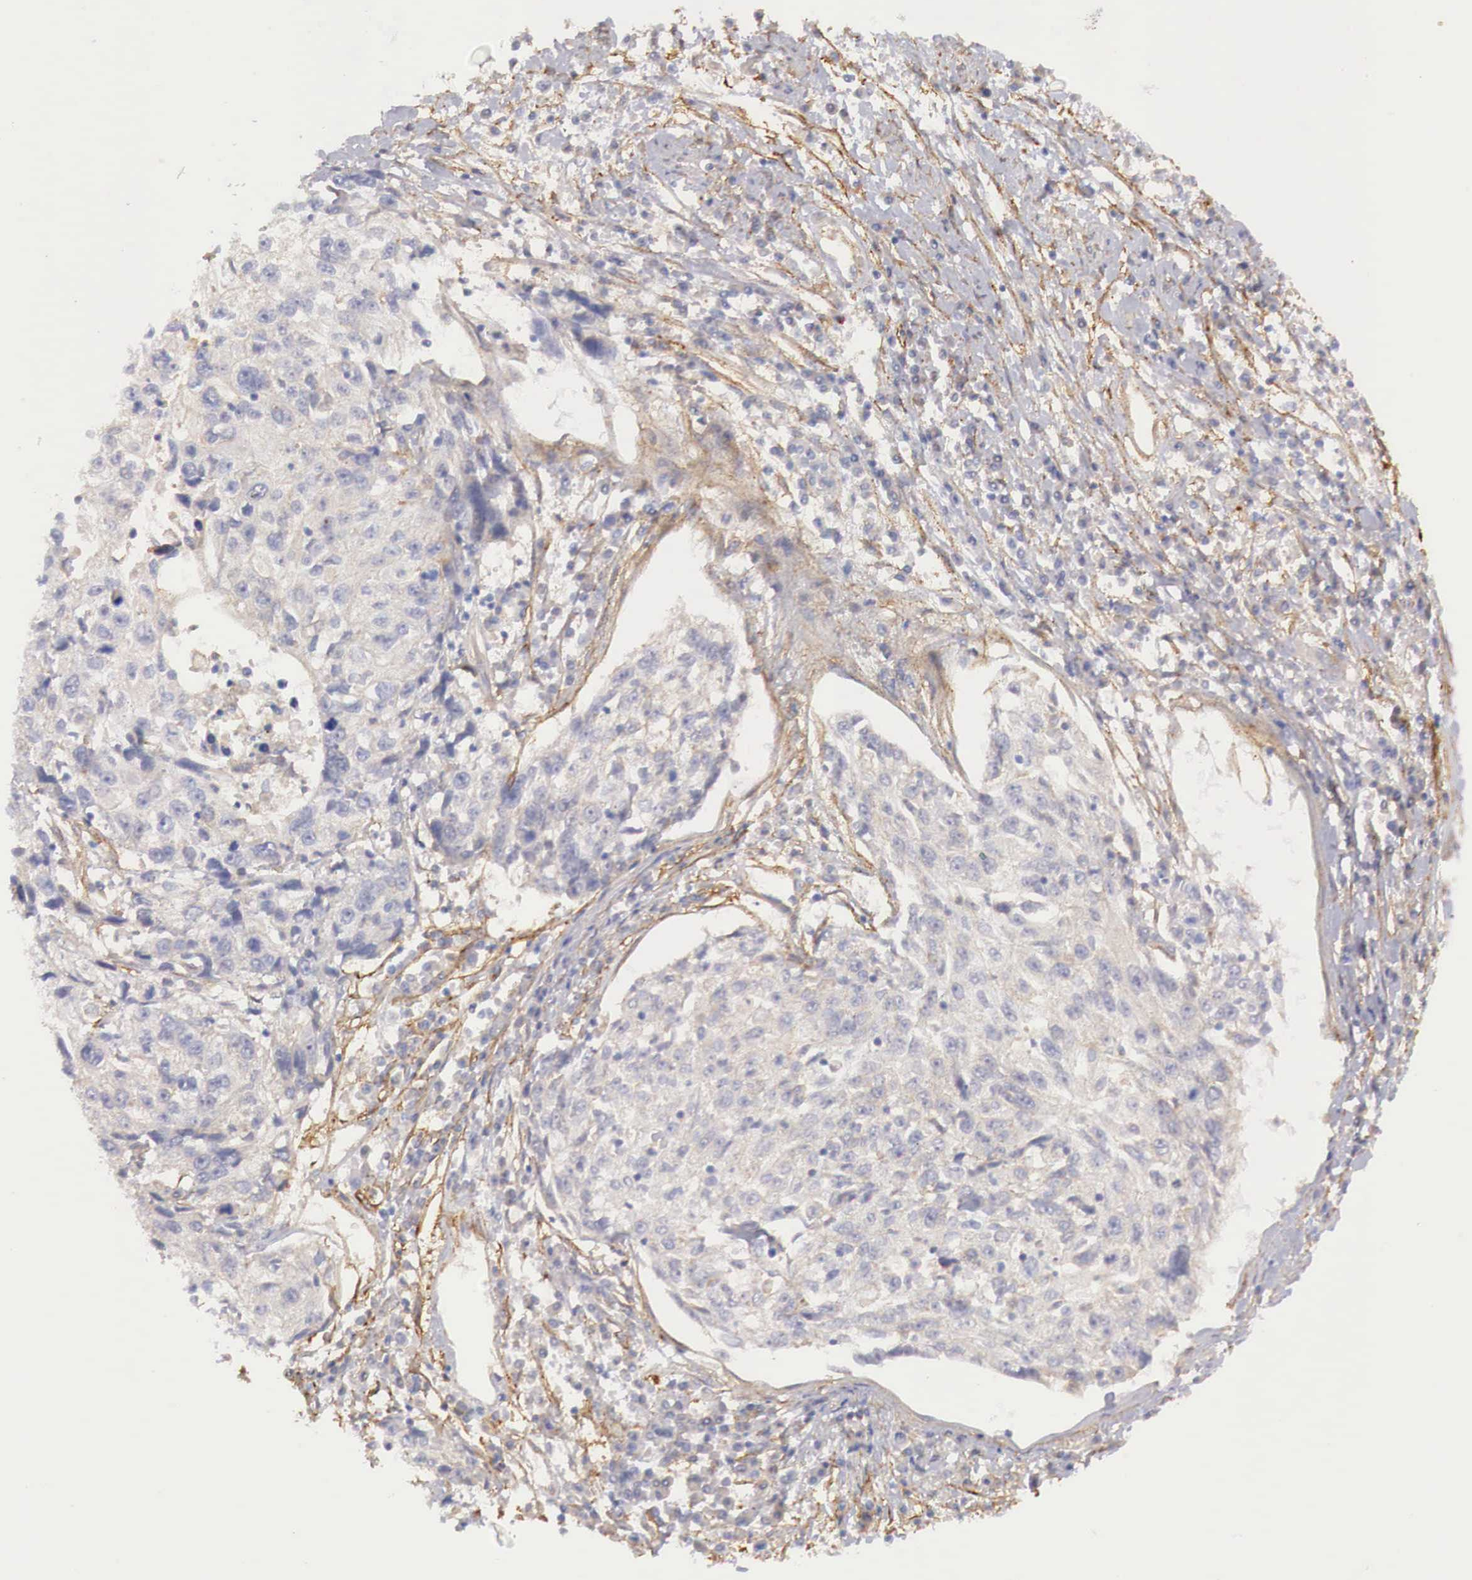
{"staining": {"intensity": "negative", "quantity": "none", "location": "none"}, "tissue": "cervical cancer", "cell_type": "Tumor cells", "image_type": "cancer", "snomed": [{"axis": "morphology", "description": "Squamous cell carcinoma, NOS"}, {"axis": "topography", "description": "Cervix"}], "caption": "DAB (3,3'-diaminobenzidine) immunohistochemical staining of human cervical squamous cell carcinoma shows no significant staining in tumor cells. (IHC, brightfield microscopy, high magnification).", "gene": "KLHDC7B", "patient": {"sex": "female", "age": 57}}